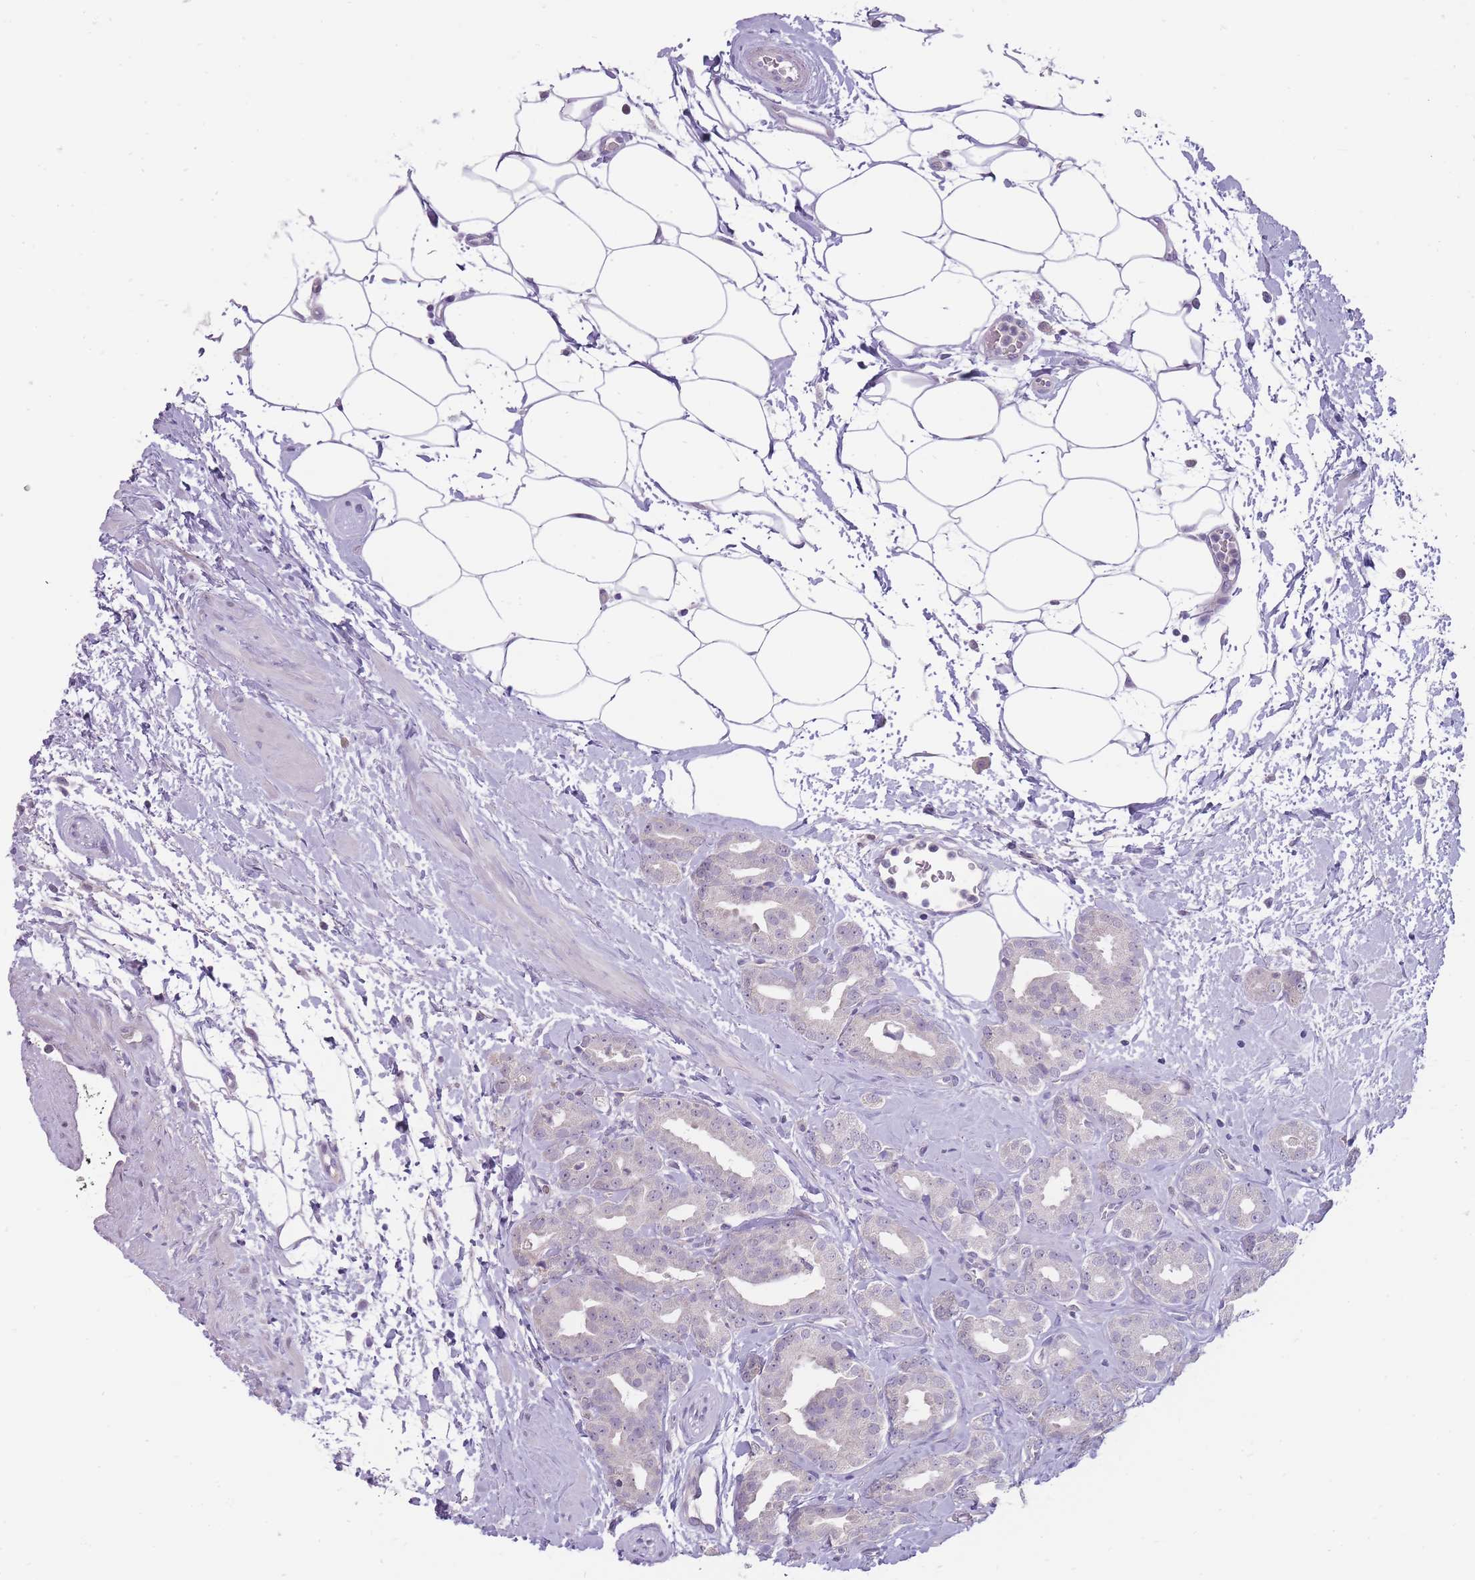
{"staining": {"intensity": "negative", "quantity": "none", "location": "none"}, "tissue": "prostate cancer", "cell_type": "Tumor cells", "image_type": "cancer", "snomed": [{"axis": "morphology", "description": "Adenocarcinoma, High grade"}, {"axis": "topography", "description": "Prostate"}], "caption": "Micrograph shows no significant protein staining in tumor cells of prostate cancer (adenocarcinoma (high-grade)).", "gene": "ERICH4", "patient": {"sex": "male", "age": 63}}